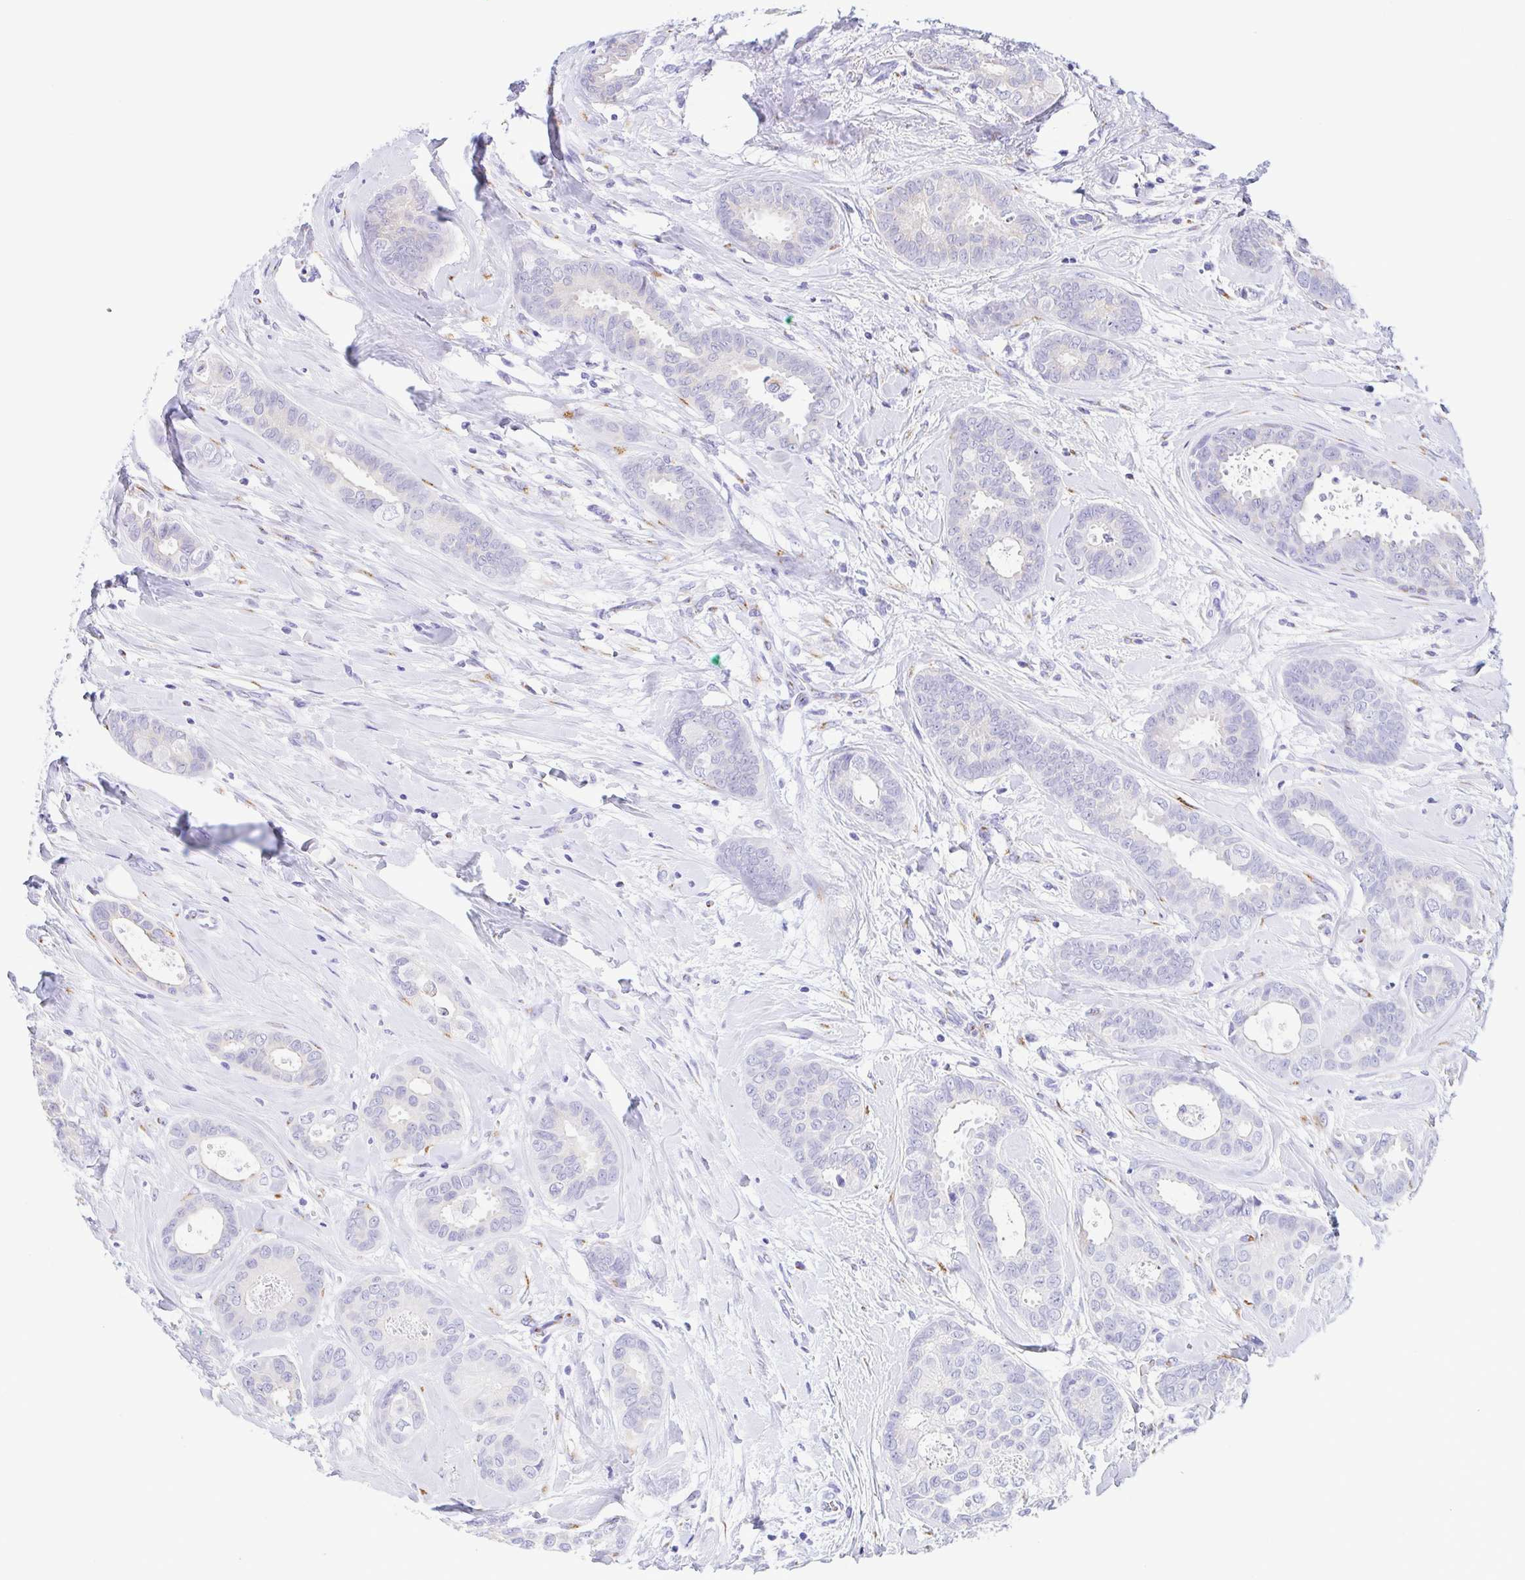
{"staining": {"intensity": "negative", "quantity": "none", "location": "none"}, "tissue": "breast cancer", "cell_type": "Tumor cells", "image_type": "cancer", "snomed": [{"axis": "morphology", "description": "Duct carcinoma"}, {"axis": "topography", "description": "Breast"}], "caption": "Human breast cancer (invasive ductal carcinoma) stained for a protein using immunohistochemistry reveals no staining in tumor cells.", "gene": "SULT1B1", "patient": {"sex": "female", "age": 45}}